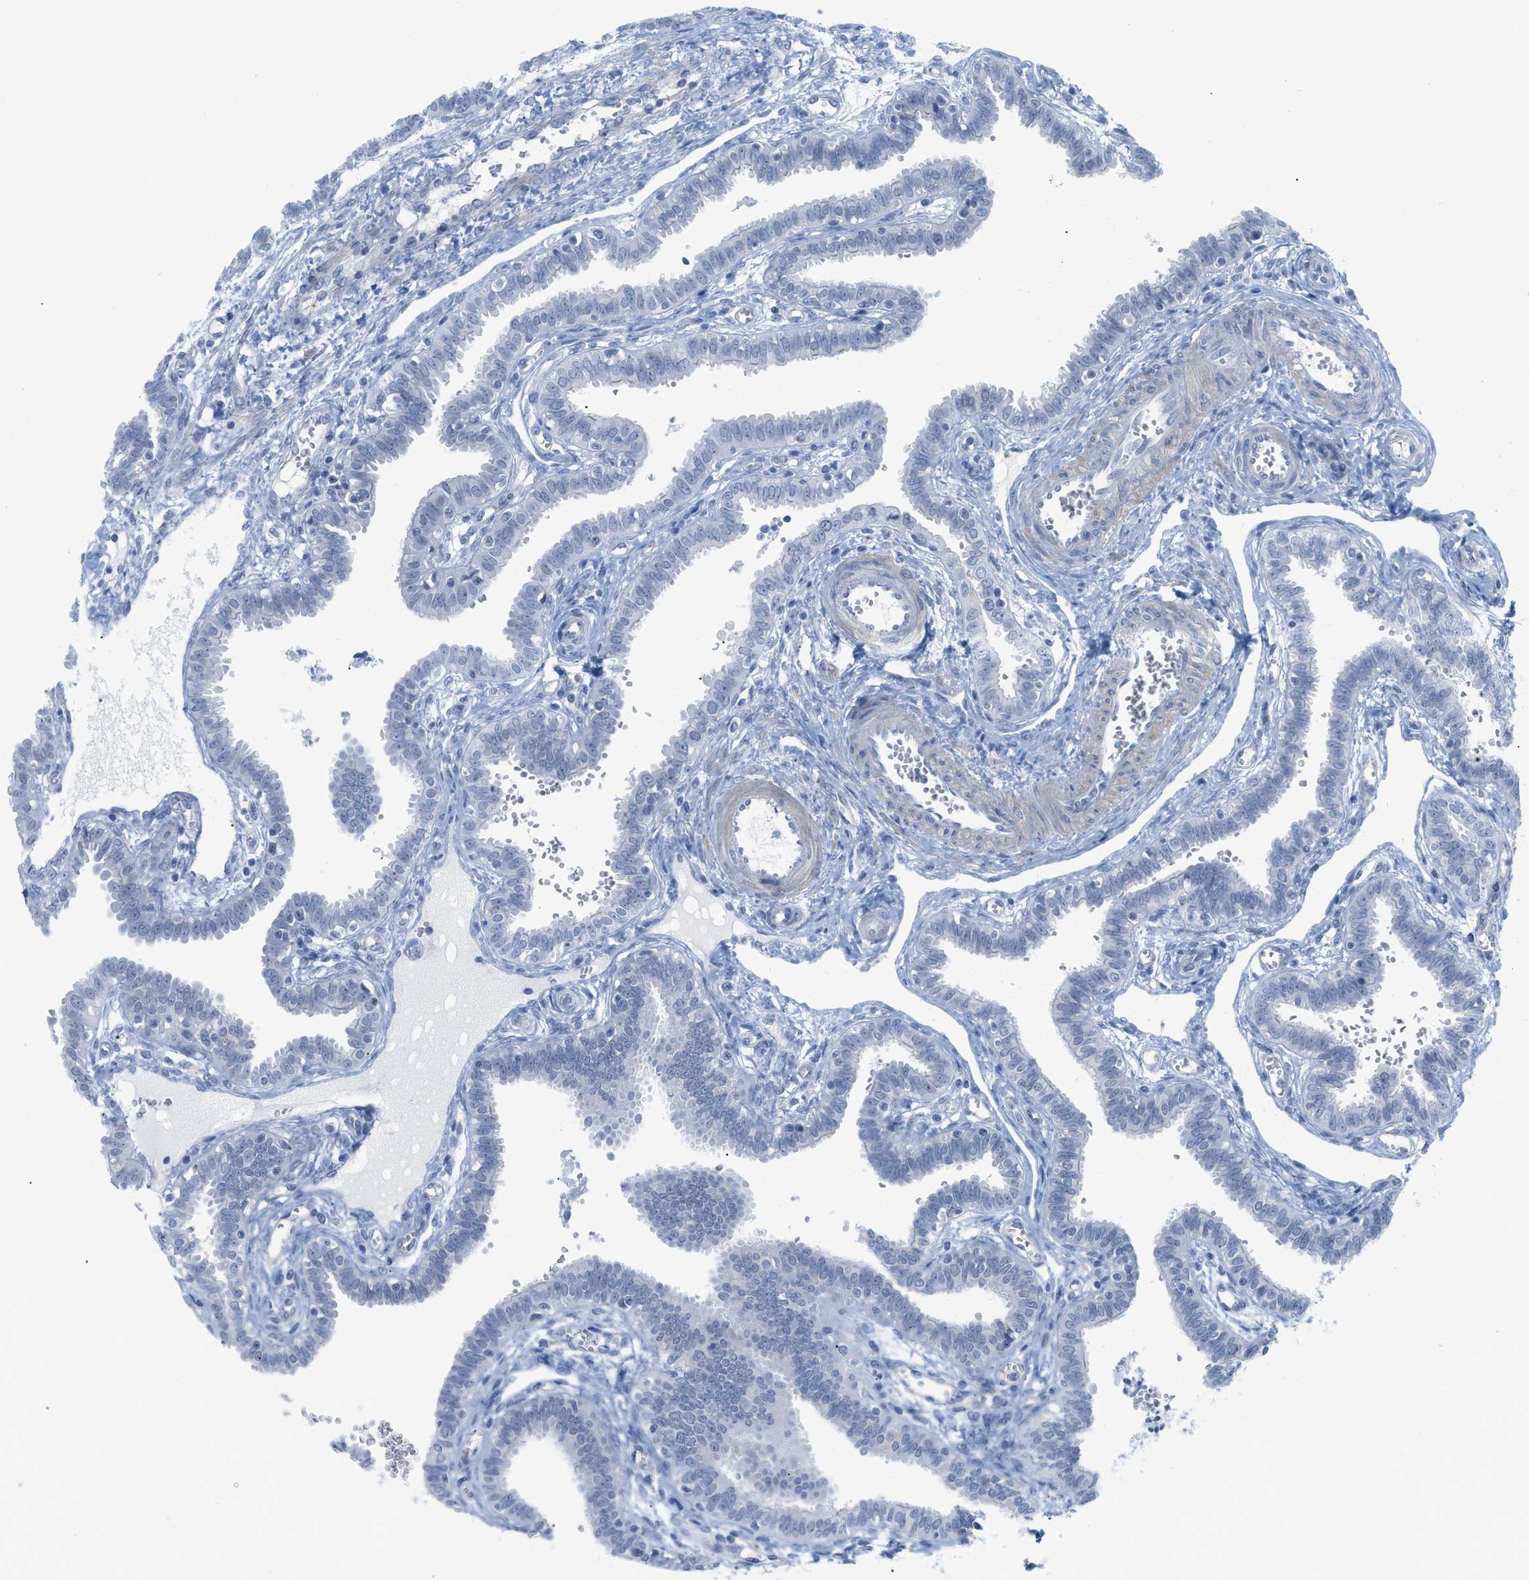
{"staining": {"intensity": "negative", "quantity": "none", "location": "none"}, "tissue": "fallopian tube", "cell_type": "Glandular cells", "image_type": "normal", "snomed": [{"axis": "morphology", "description": "Normal tissue, NOS"}, {"axis": "topography", "description": "Fallopian tube"}], "caption": "This image is of normal fallopian tube stained with IHC to label a protein in brown with the nuclei are counter-stained blue. There is no positivity in glandular cells. (Stains: DAB (3,3'-diaminobenzidine) immunohistochemistry with hematoxylin counter stain, Microscopy: brightfield microscopy at high magnification).", "gene": "HLTF", "patient": {"sex": "female", "age": 32}}